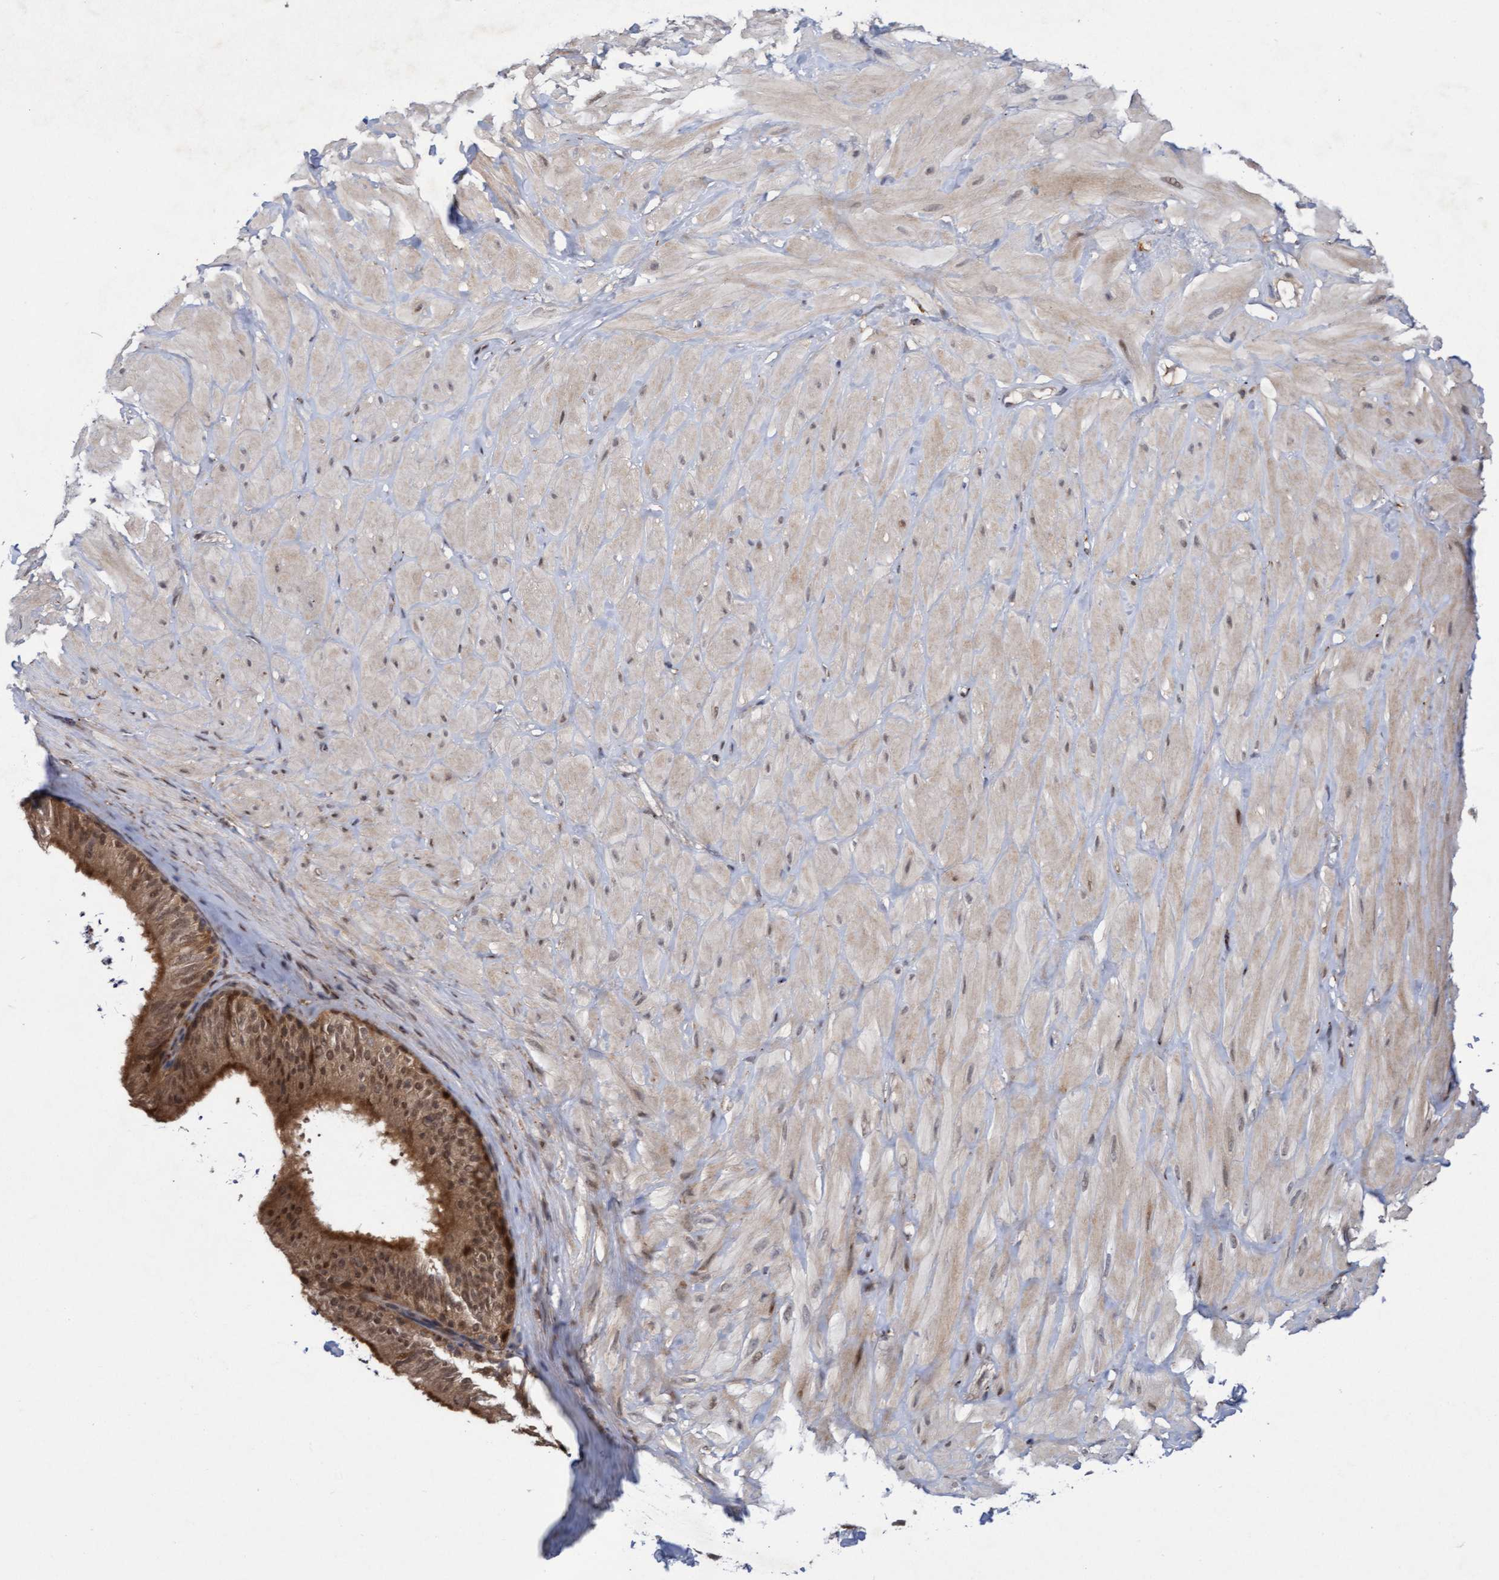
{"staining": {"intensity": "moderate", "quantity": "25%-75%", "location": "nuclear"}, "tissue": "adipose tissue", "cell_type": "Adipocytes", "image_type": "normal", "snomed": [{"axis": "morphology", "description": "Normal tissue, NOS"}, {"axis": "topography", "description": "Adipose tissue"}, {"axis": "topography", "description": "Vascular tissue"}, {"axis": "topography", "description": "Peripheral nerve tissue"}], "caption": "Immunohistochemical staining of normal adipose tissue demonstrates 25%-75% levels of moderate nuclear protein staining in about 25%-75% of adipocytes.", "gene": "TANC2", "patient": {"sex": "male", "age": 25}}